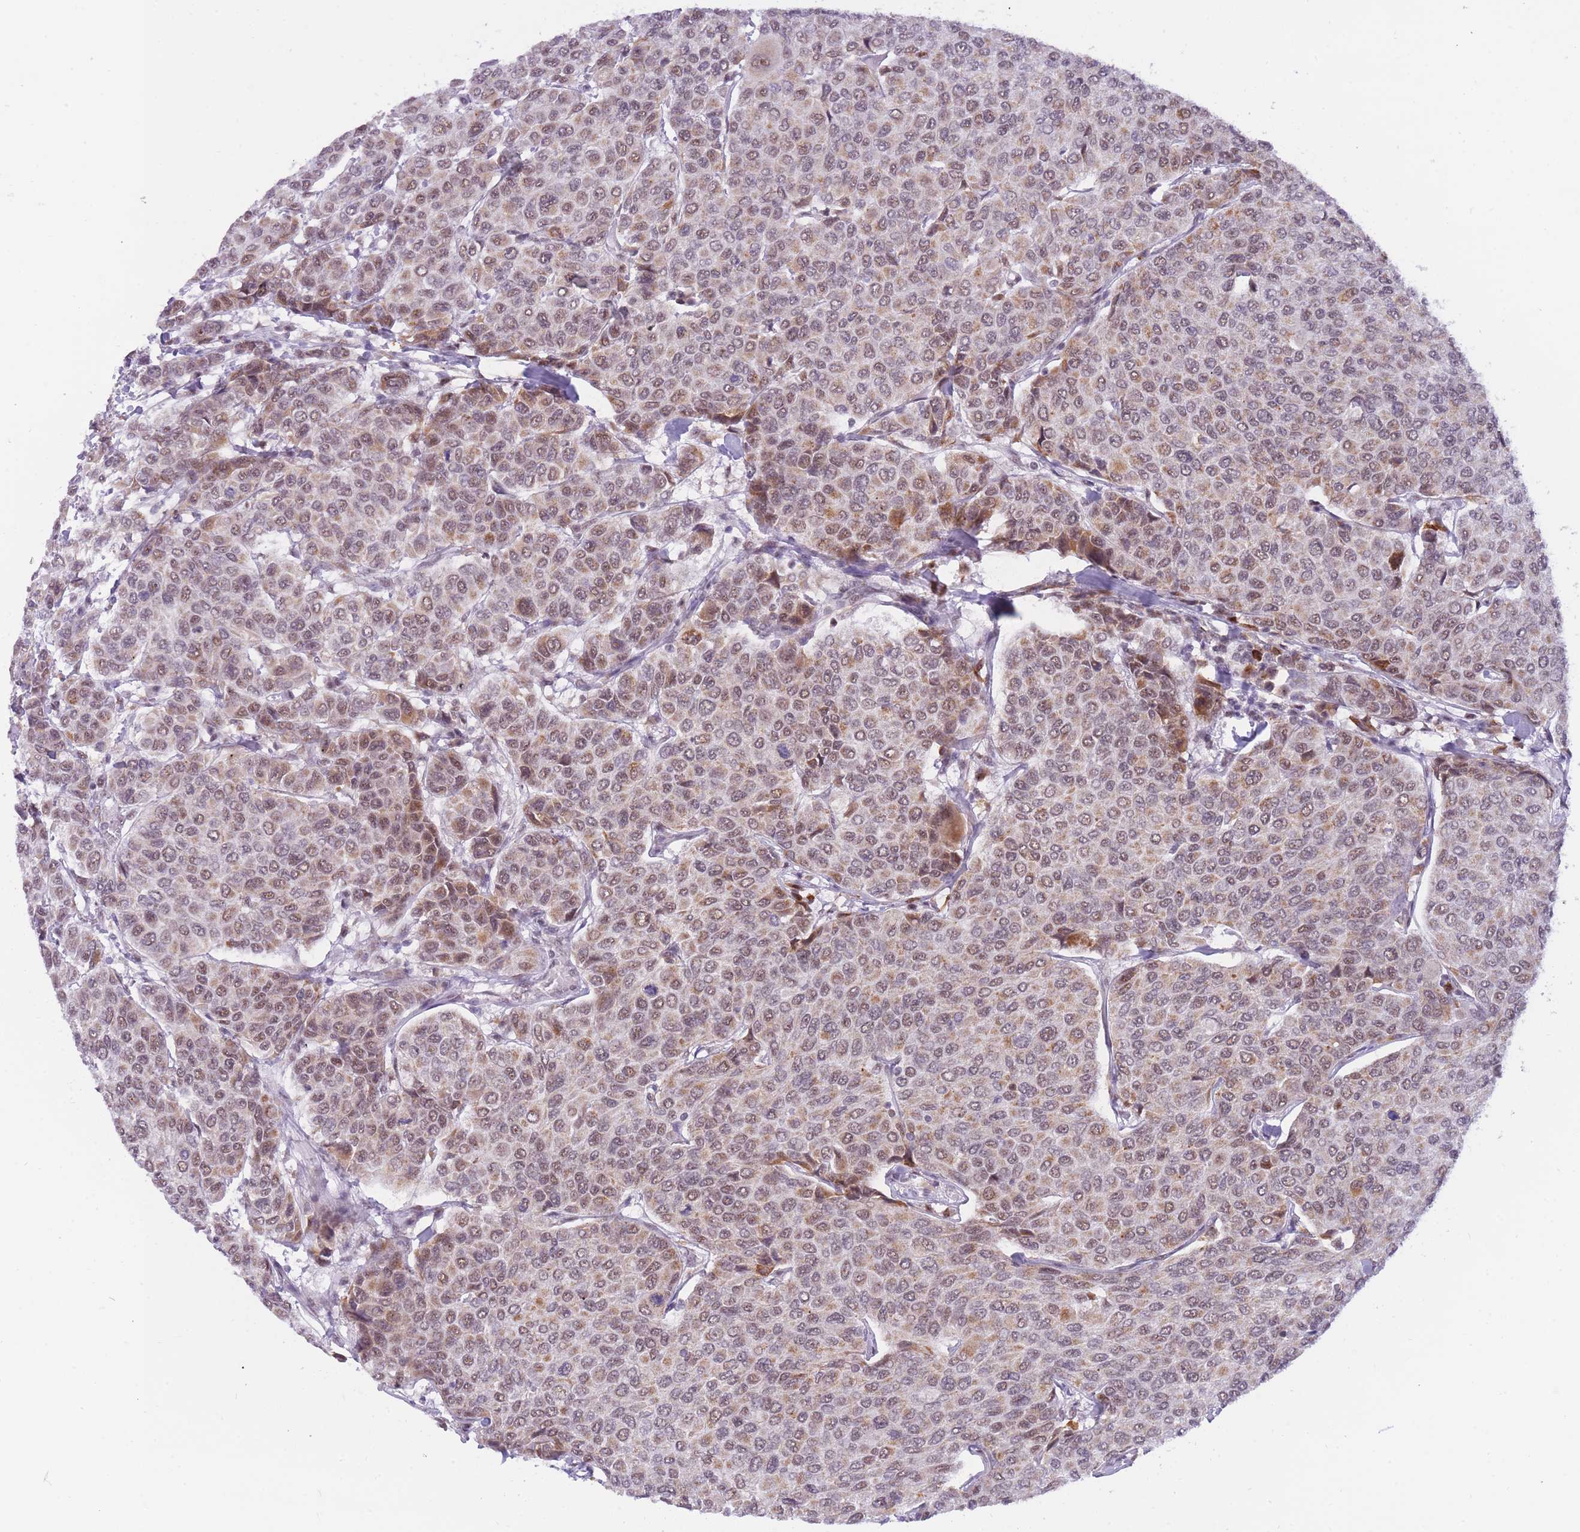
{"staining": {"intensity": "moderate", "quantity": ">75%", "location": "cytoplasmic/membranous,nuclear"}, "tissue": "breast cancer", "cell_type": "Tumor cells", "image_type": "cancer", "snomed": [{"axis": "morphology", "description": "Duct carcinoma"}, {"axis": "topography", "description": "Breast"}], "caption": "This image shows IHC staining of breast invasive ductal carcinoma, with medium moderate cytoplasmic/membranous and nuclear staining in approximately >75% of tumor cells.", "gene": "CYP2B6", "patient": {"sex": "female", "age": 55}}